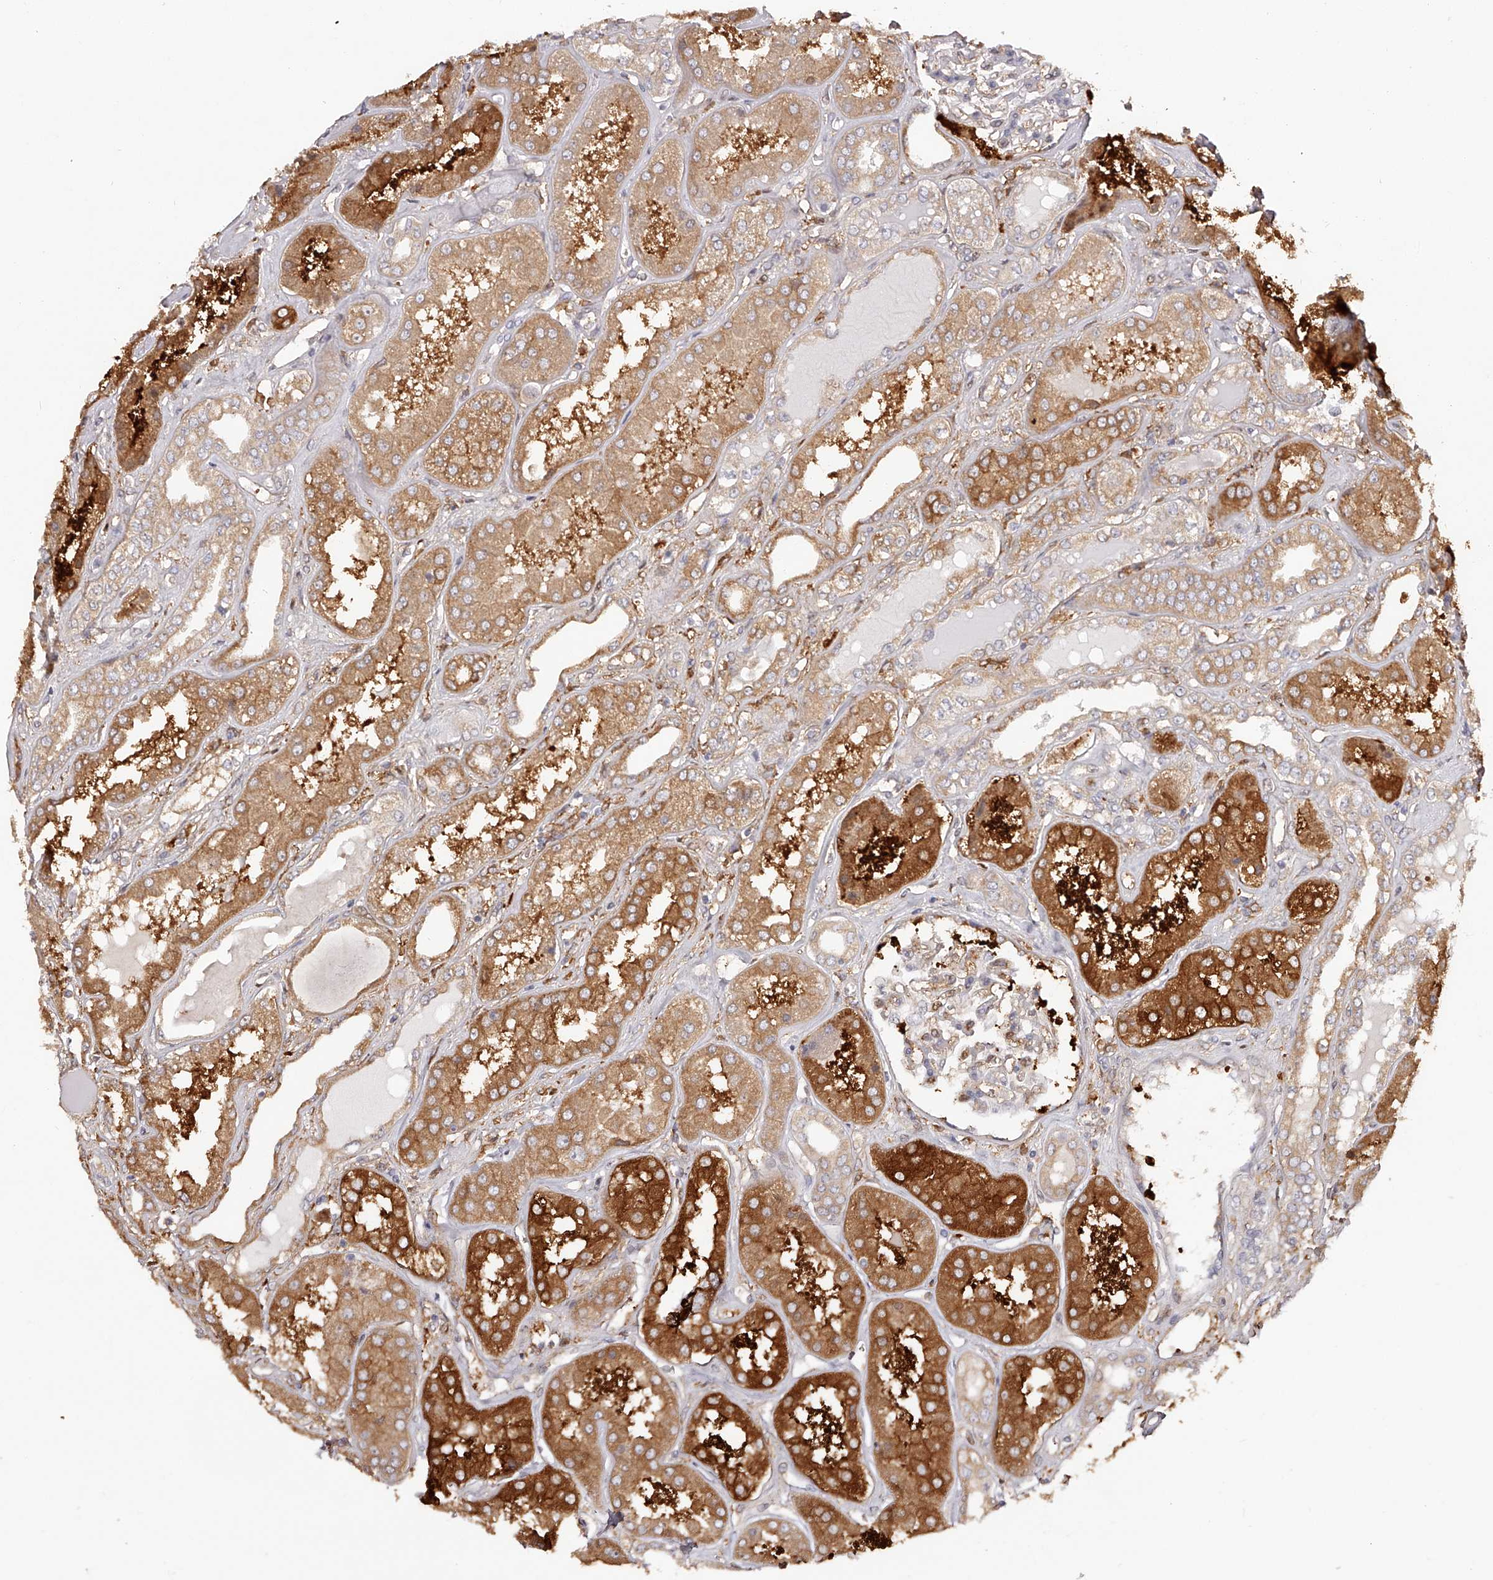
{"staining": {"intensity": "weak", "quantity": "25%-75%", "location": "cytoplasmic/membranous"}, "tissue": "kidney", "cell_type": "Cells in glomeruli", "image_type": "normal", "snomed": [{"axis": "morphology", "description": "Normal tissue, NOS"}, {"axis": "topography", "description": "Kidney"}], "caption": "IHC (DAB) staining of unremarkable kidney reveals weak cytoplasmic/membranous protein expression in about 25%-75% of cells in glomeruli.", "gene": "LAP3", "patient": {"sex": "female", "age": 56}}